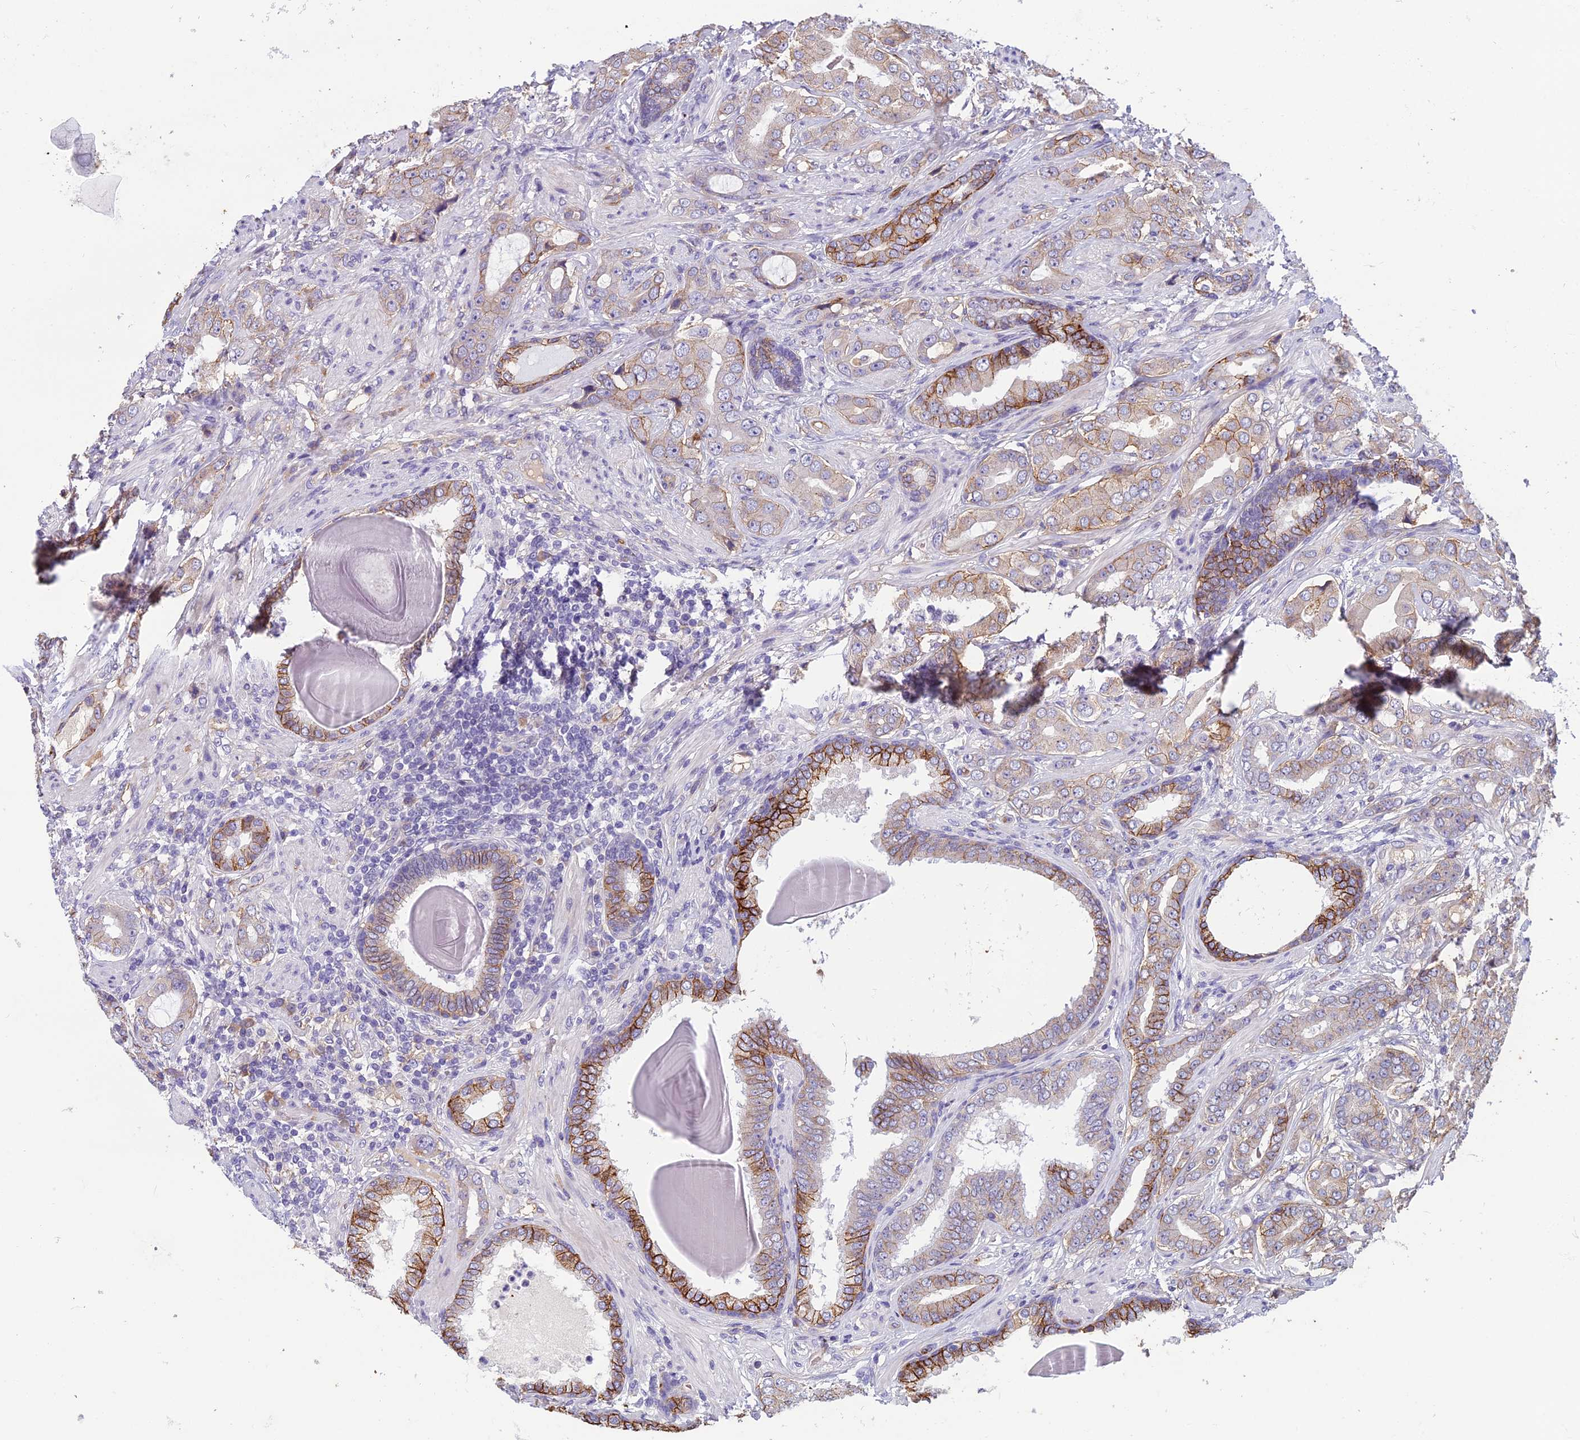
{"staining": {"intensity": "moderate", "quantity": "<25%", "location": "cytoplasmic/membranous"}, "tissue": "prostate cancer", "cell_type": "Tumor cells", "image_type": "cancer", "snomed": [{"axis": "morphology", "description": "Adenocarcinoma, Low grade"}, {"axis": "topography", "description": "Prostate"}], "caption": "Immunohistochemical staining of human prostate low-grade adenocarcinoma reveals moderate cytoplasmic/membranous protein positivity in about <25% of tumor cells. (Brightfield microscopy of DAB IHC at high magnification).", "gene": "TSPAN15", "patient": {"sex": "male", "age": 57}}